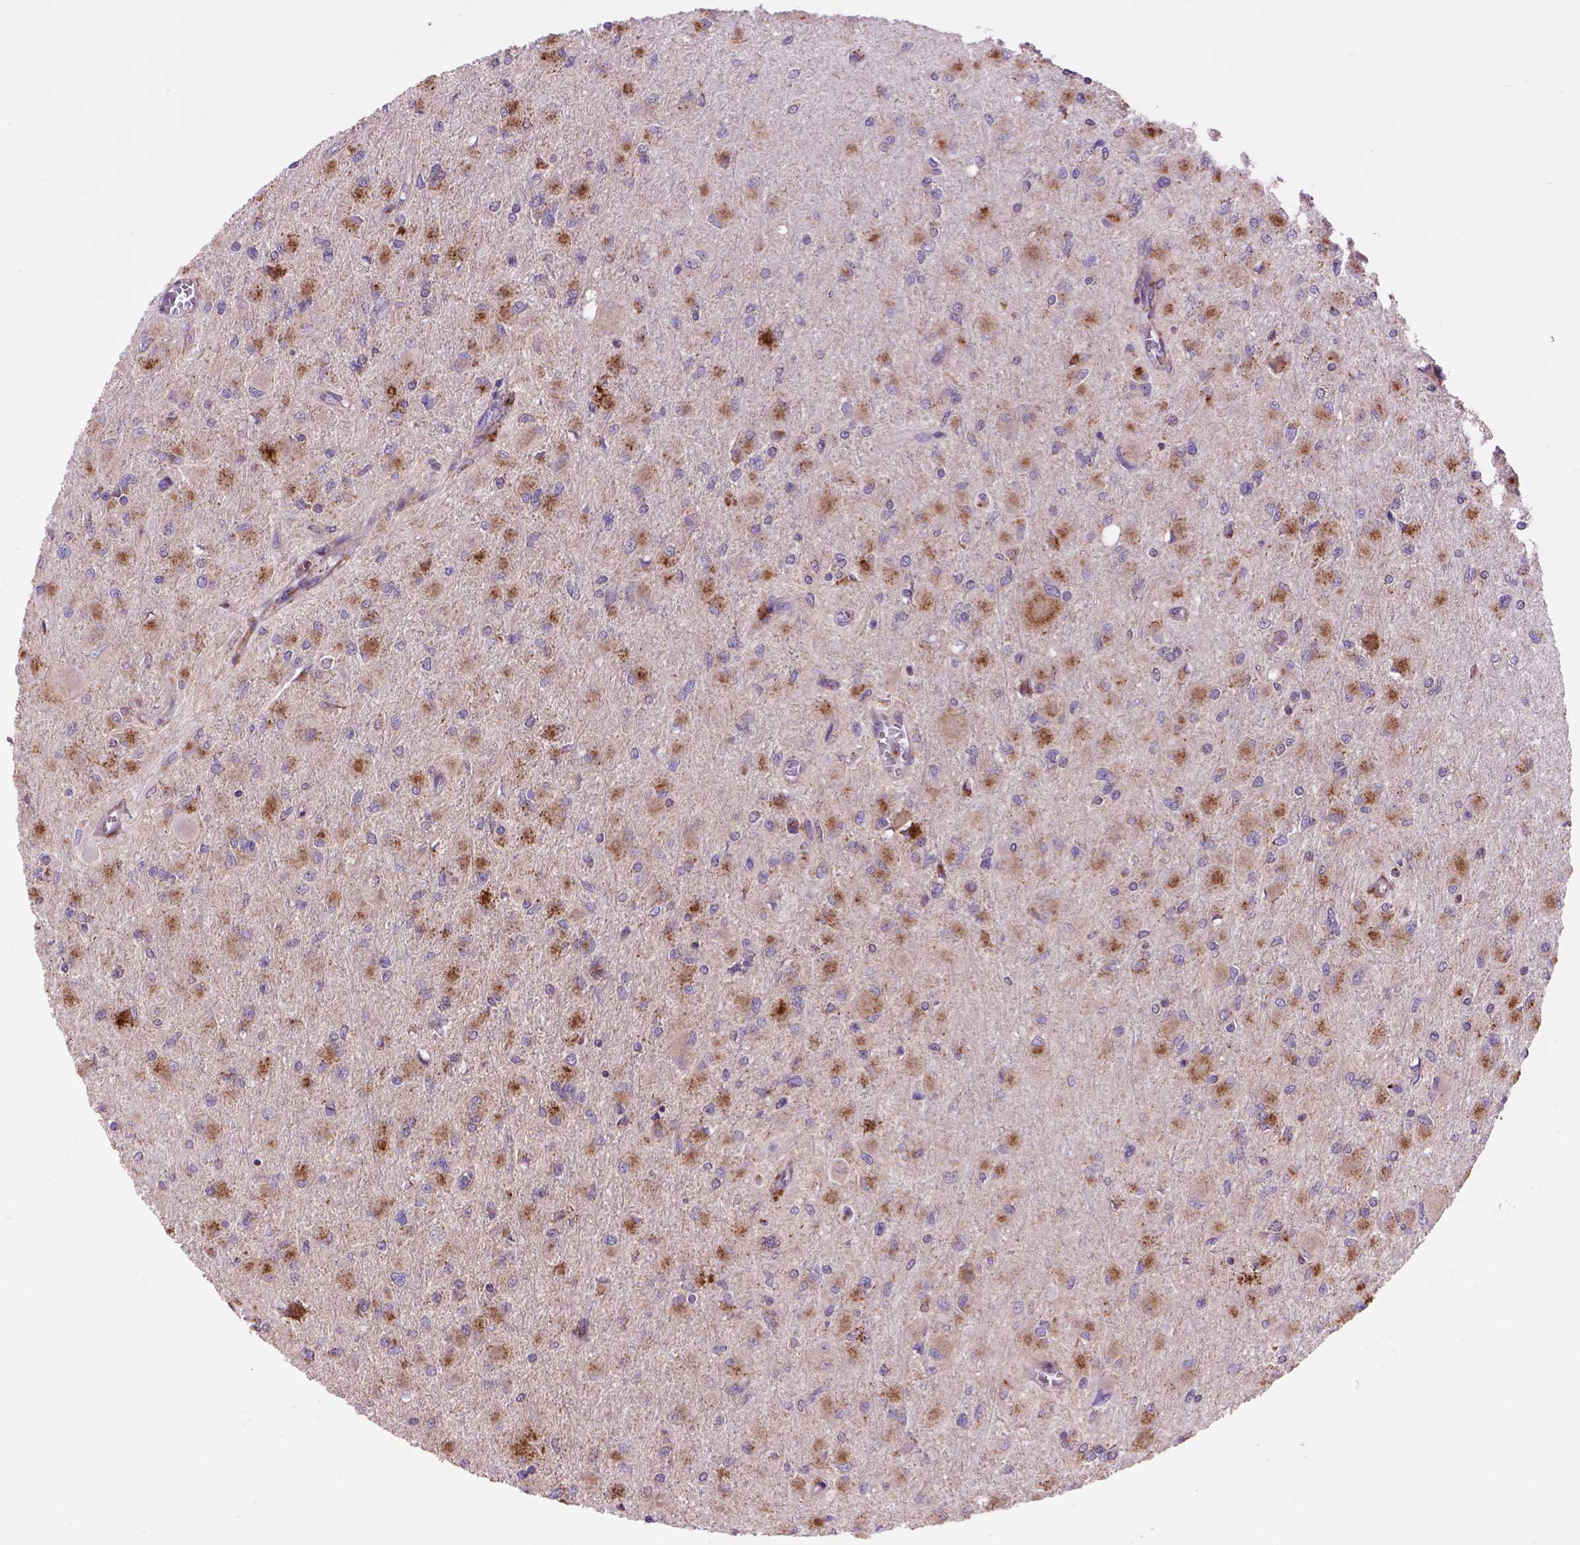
{"staining": {"intensity": "moderate", "quantity": "25%-75%", "location": "cytoplasmic/membranous"}, "tissue": "glioma", "cell_type": "Tumor cells", "image_type": "cancer", "snomed": [{"axis": "morphology", "description": "Glioma, malignant, High grade"}, {"axis": "topography", "description": "Cerebral cortex"}], "caption": "Brown immunohistochemical staining in human malignant high-grade glioma reveals moderate cytoplasmic/membranous positivity in about 25%-75% of tumor cells.", "gene": "GLB1", "patient": {"sex": "female", "age": 36}}